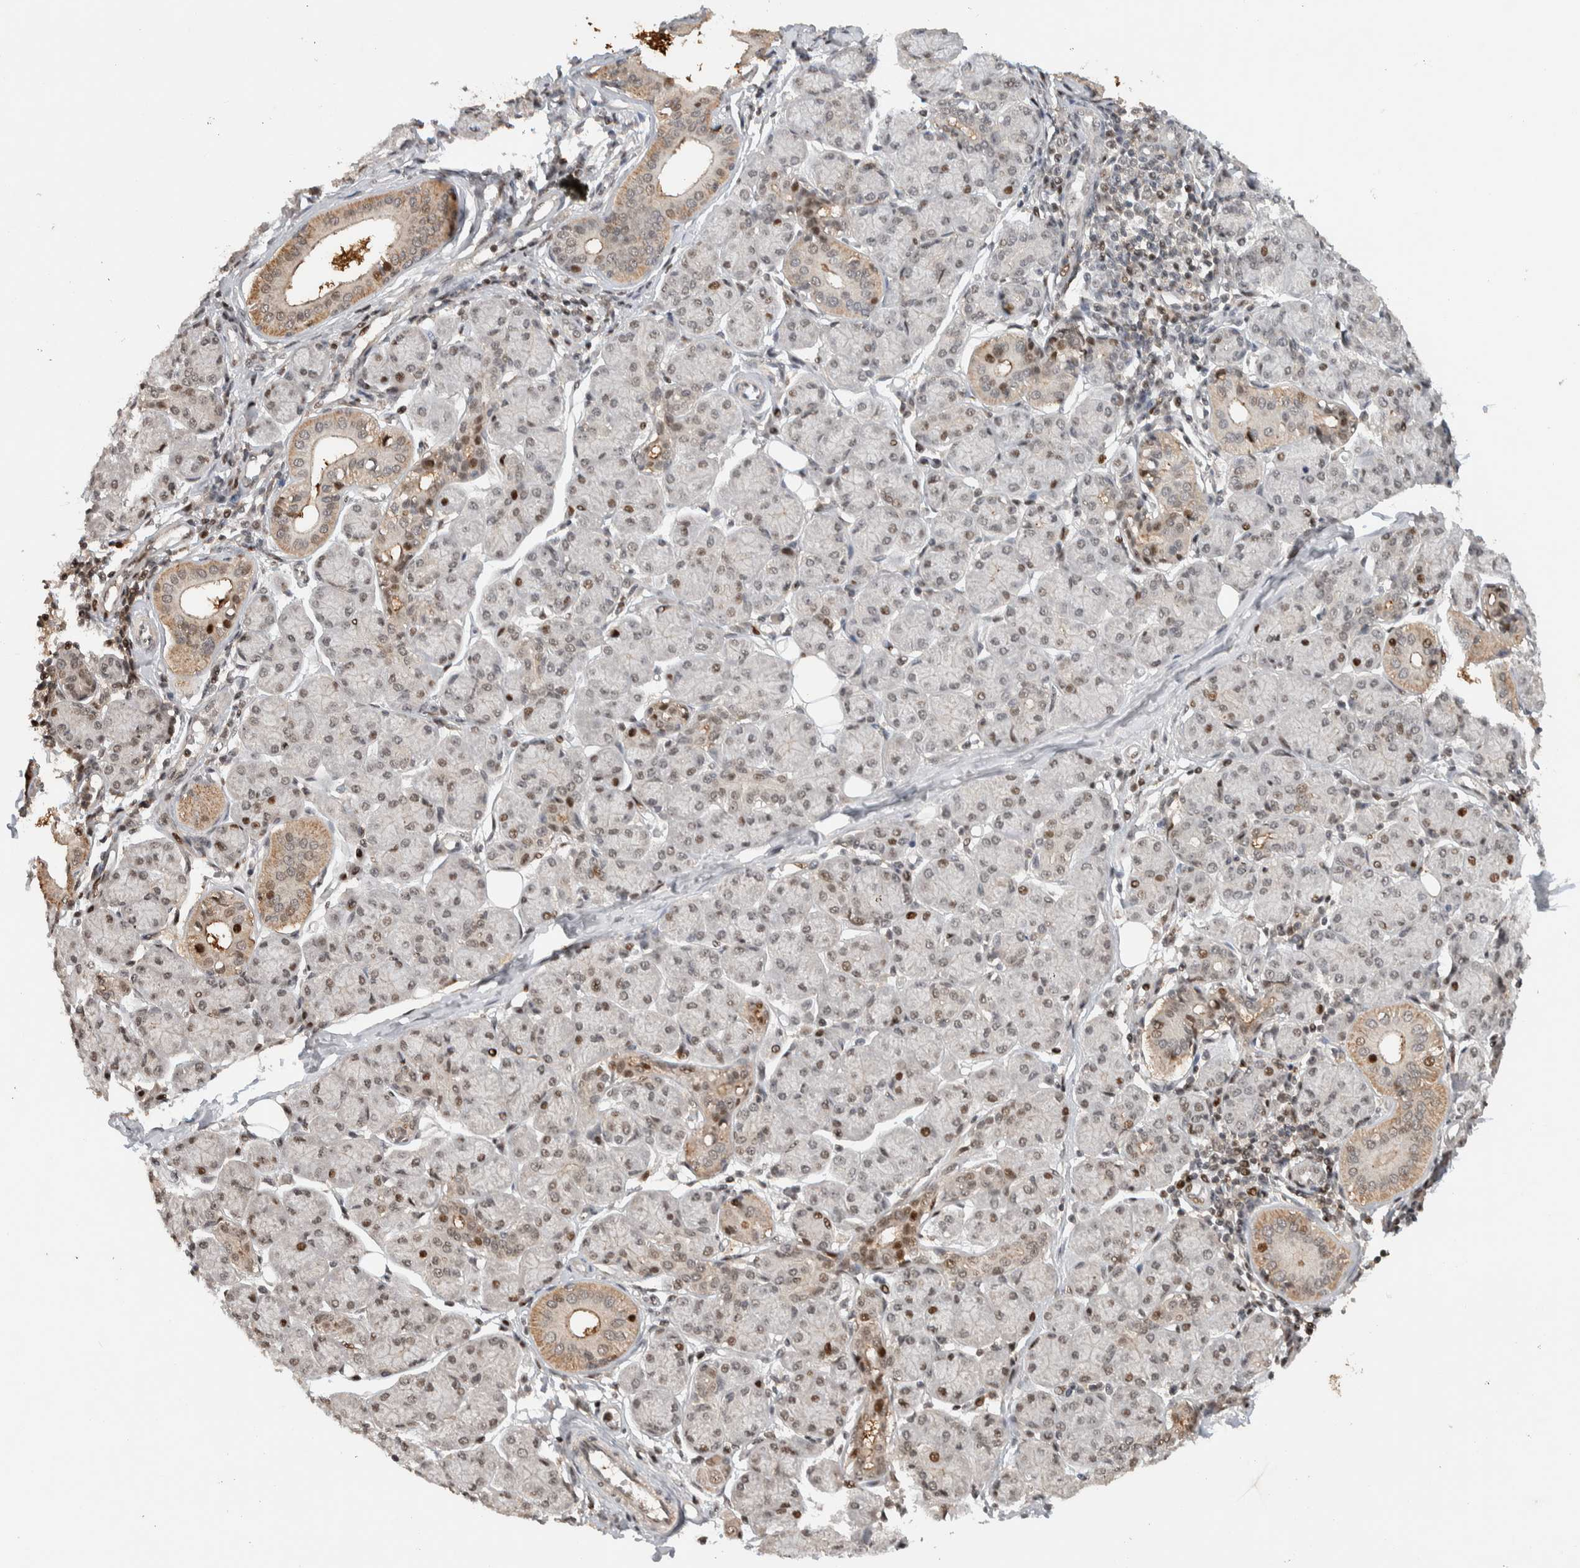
{"staining": {"intensity": "weak", "quantity": "25%-75%", "location": "nuclear"}, "tissue": "salivary gland", "cell_type": "Glandular cells", "image_type": "normal", "snomed": [{"axis": "morphology", "description": "Normal tissue, NOS"}, {"axis": "morphology", "description": "Inflammation, NOS"}, {"axis": "topography", "description": "Lymph node"}, {"axis": "topography", "description": "Salivary gland"}], "caption": "Protein staining of unremarkable salivary gland reveals weak nuclear positivity in about 25%-75% of glandular cells. (Stains: DAB (3,3'-diaminobenzidine) in brown, nuclei in blue, Microscopy: brightfield microscopy at high magnification).", "gene": "ZNF521", "patient": {"sex": "male", "age": 3}}